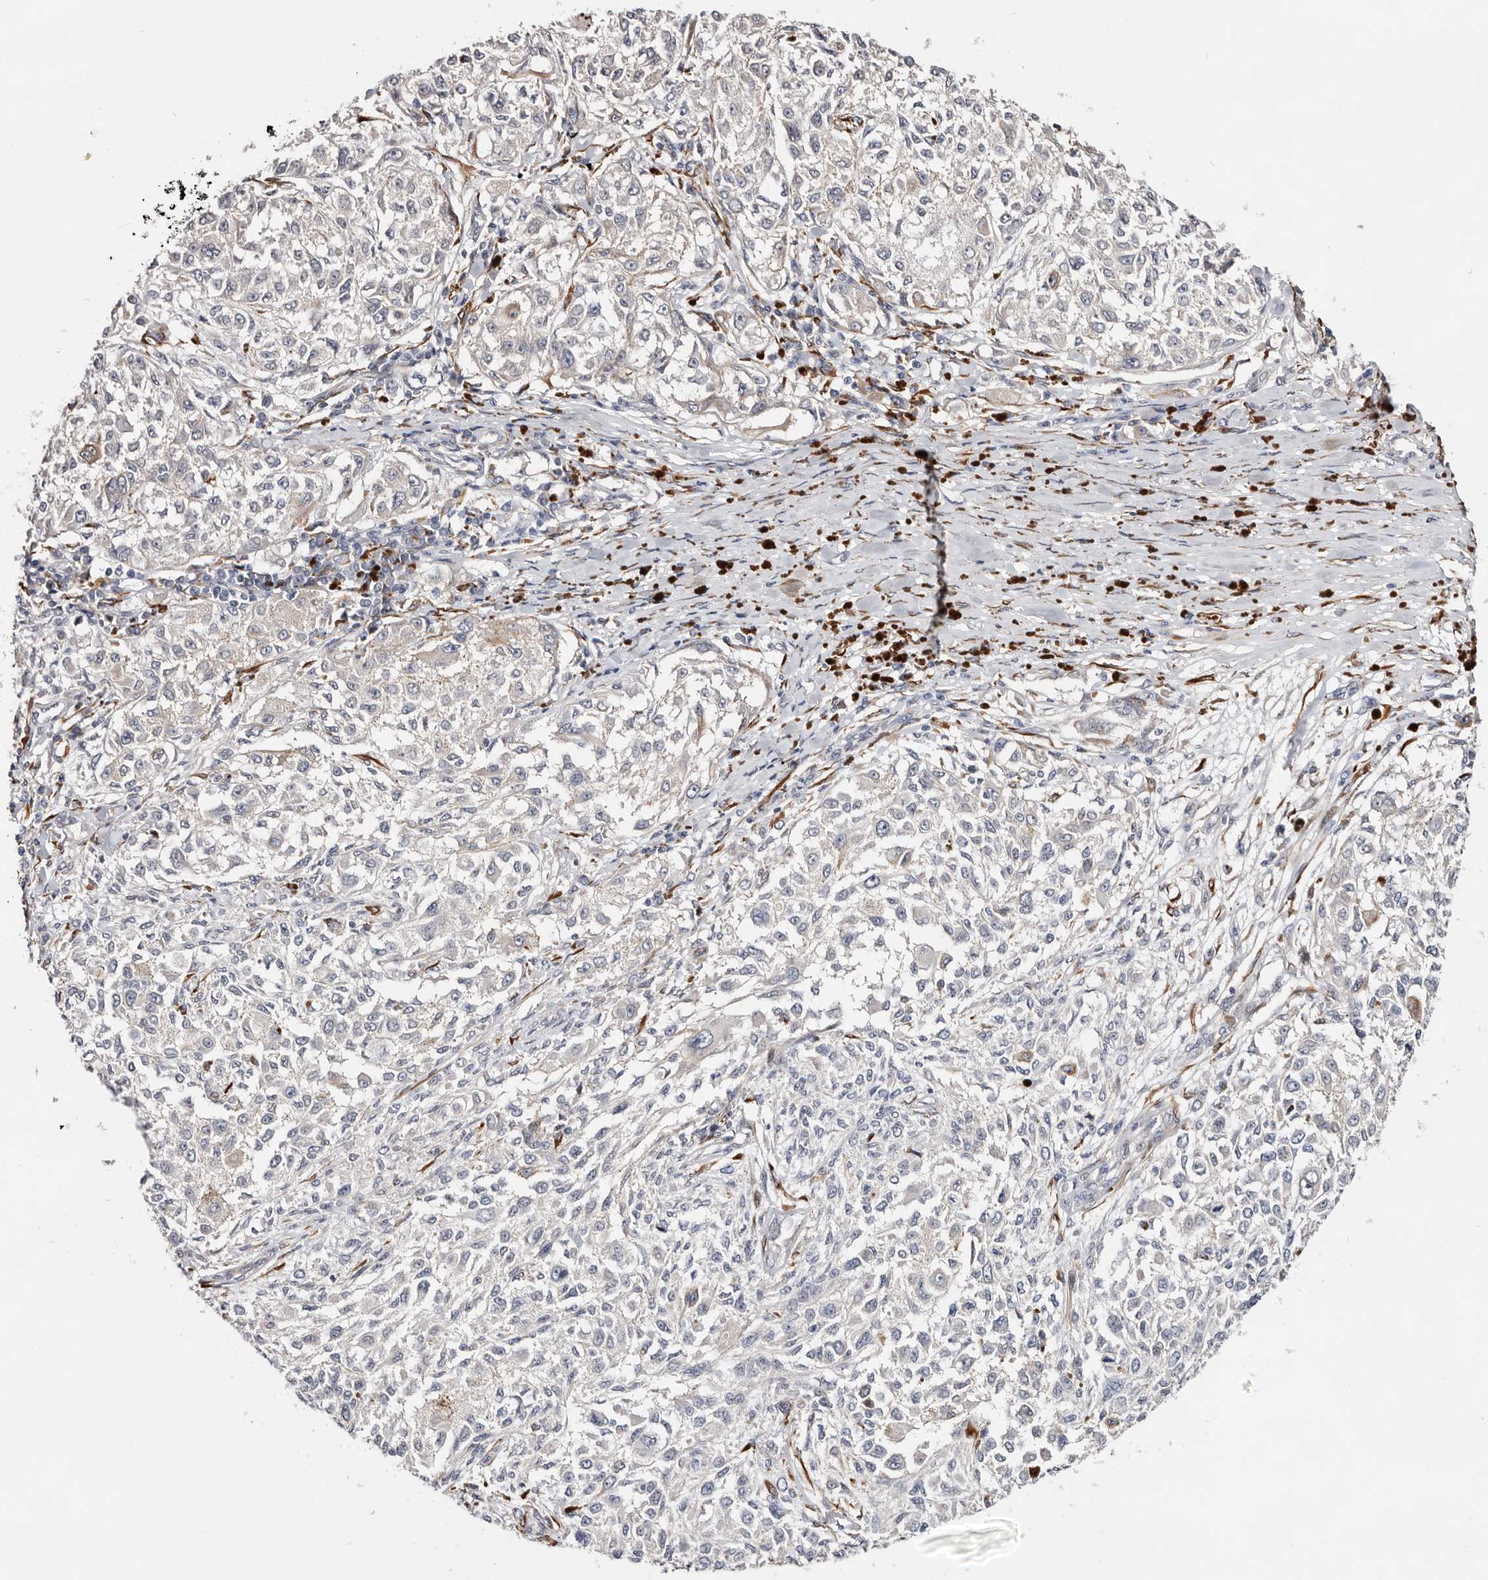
{"staining": {"intensity": "negative", "quantity": "none", "location": "none"}, "tissue": "melanoma", "cell_type": "Tumor cells", "image_type": "cancer", "snomed": [{"axis": "morphology", "description": "Necrosis, NOS"}, {"axis": "morphology", "description": "Malignant melanoma, NOS"}, {"axis": "topography", "description": "Skin"}], "caption": "Histopathology image shows no protein staining in tumor cells of malignant melanoma tissue.", "gene": "USH1C", "patient": {"sex": "female", "age": 87}}